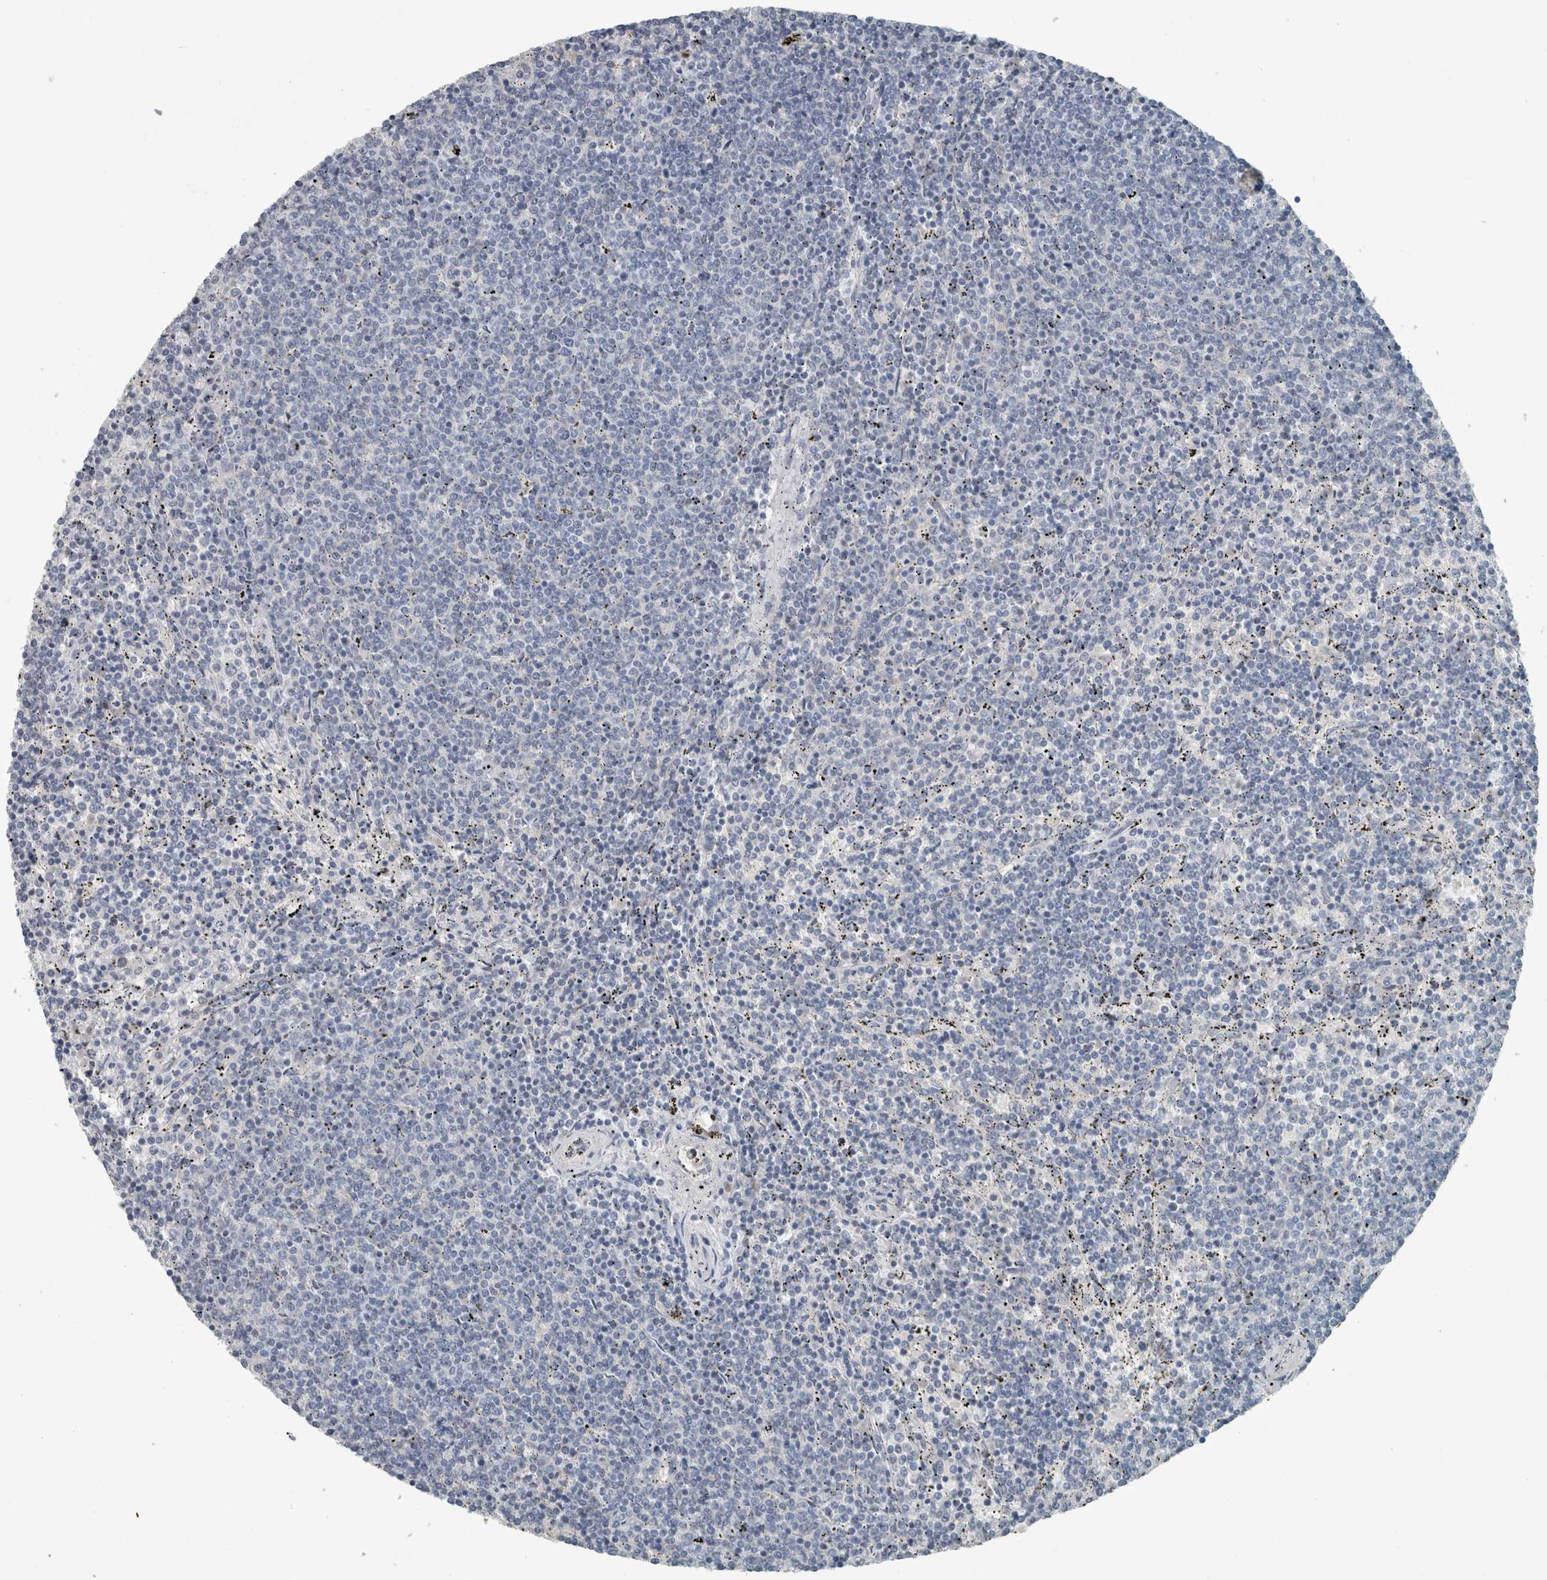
{"staining": {"intensity": "negative", "quantity": "none", "location": "none"}, "tissue": "lymphoma", "cell_type": "Tumor cells", "image_type": "cancer", "snomed": [{"axis": "morphology", "description": "Malignant lymphoma, non-Hodgkin's type, Low grade"}, {"axis": "topography", "description": "Spleen"}], "caption": "Immunohistochemistry (IHC) micrograph of neoplastic tissue: human malignant lymphoma, non-Hodgkin's type (low-grade) stained with DAB shows no significant protein expression in tumor cells.", "gene": "CHL1", "patient": {"sex": "female", "age": 50}}